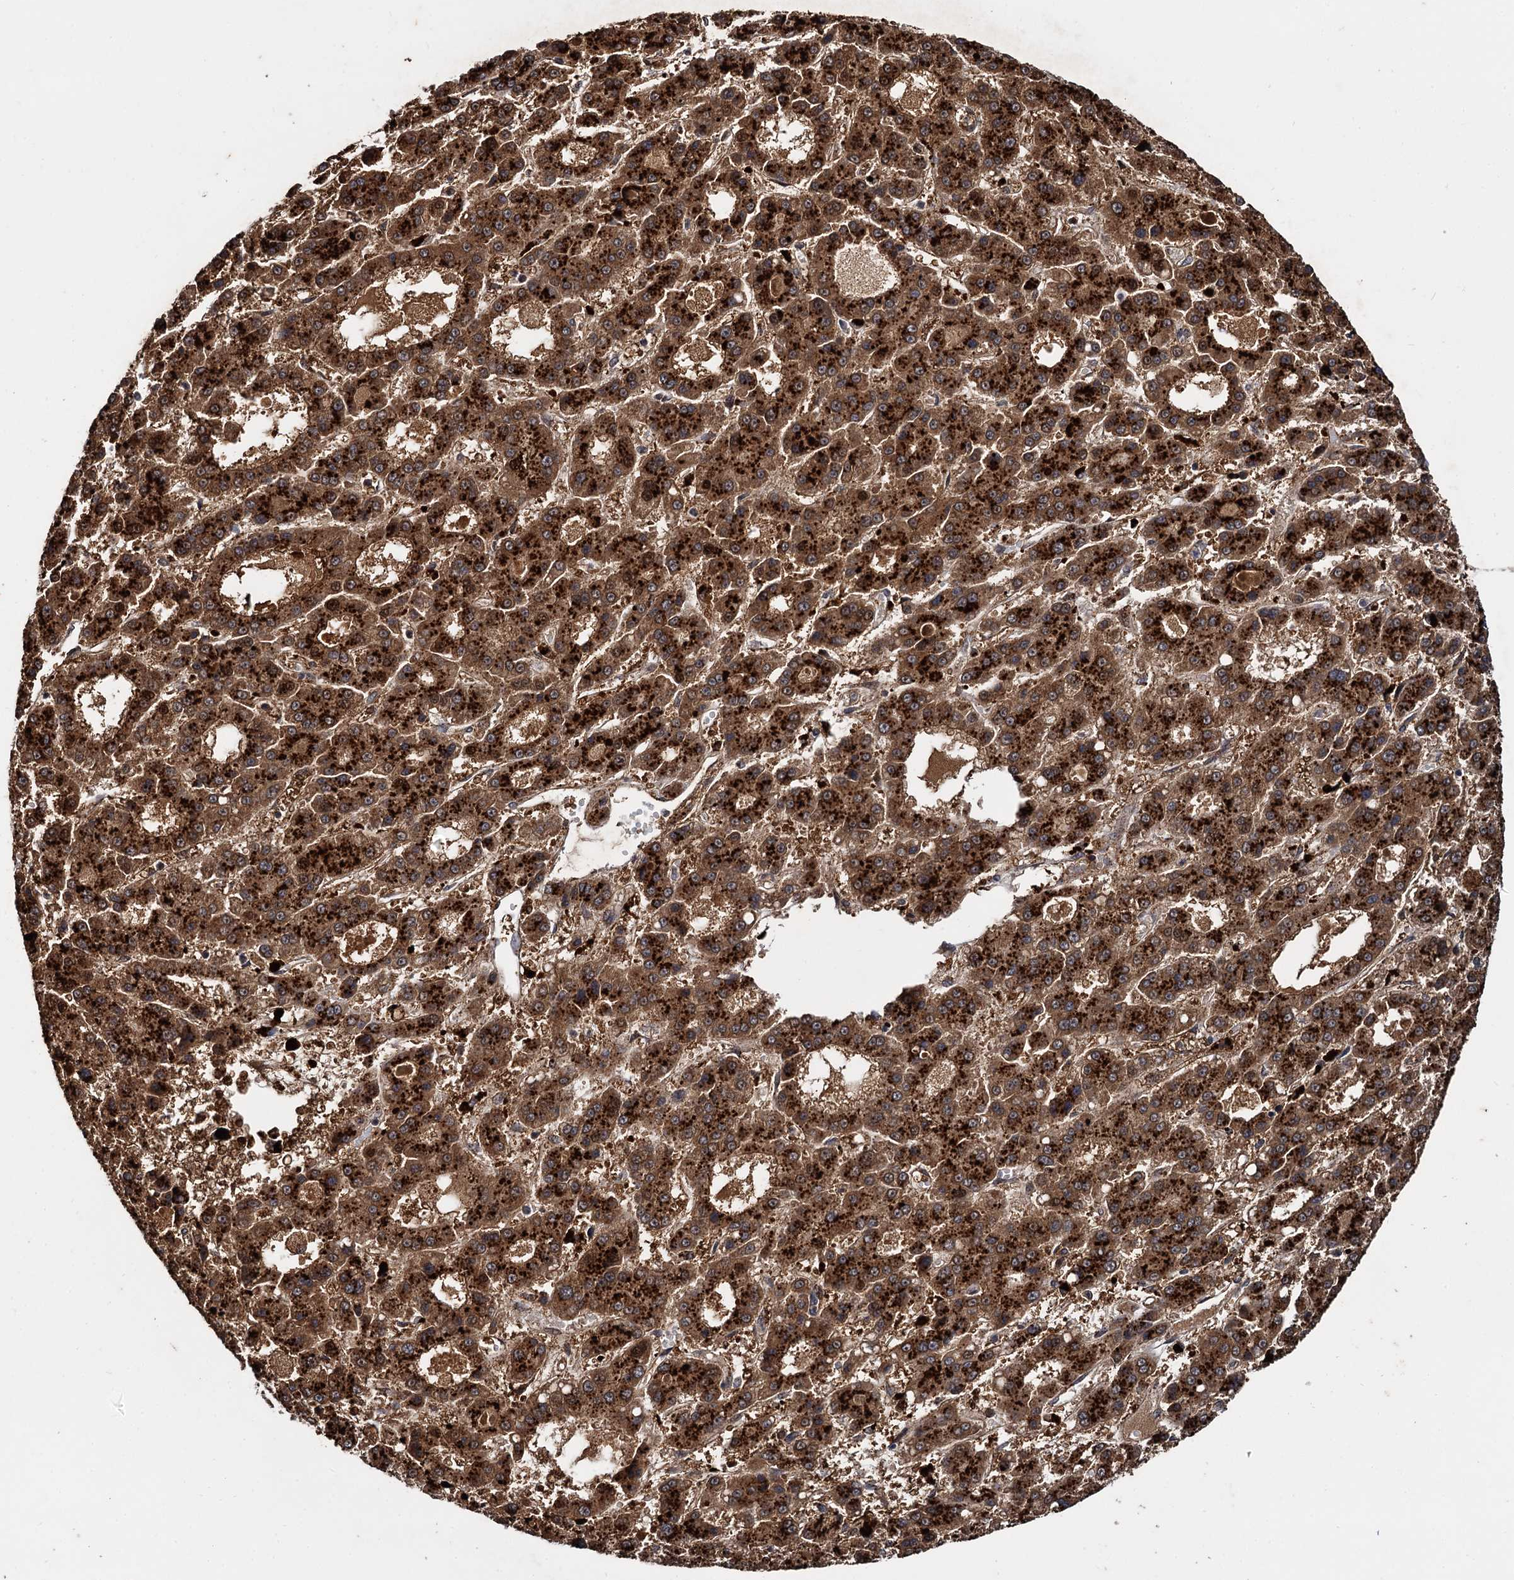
{"staining": {"intensity": "strong", "quantity": ">75%", "location": "cytoplasmic/membranous"}, "tissue": "liver cancer", "cell_type": "Tumor cells", "image_type": "cancer", "snomed": [{"axis": "morphology", "description": "Carcinoma, Hepatocellular, NOS"}, {"axis": "topography", "description": "Liver"}], "caption": "DAB immunohistochemical staining of liver cancer displays strong cytoplasmic/membranous protein positivity in approximately >75% of tumor cells.", "gene": "CEP192", "patient": {"sex": "male", "age": 70}}